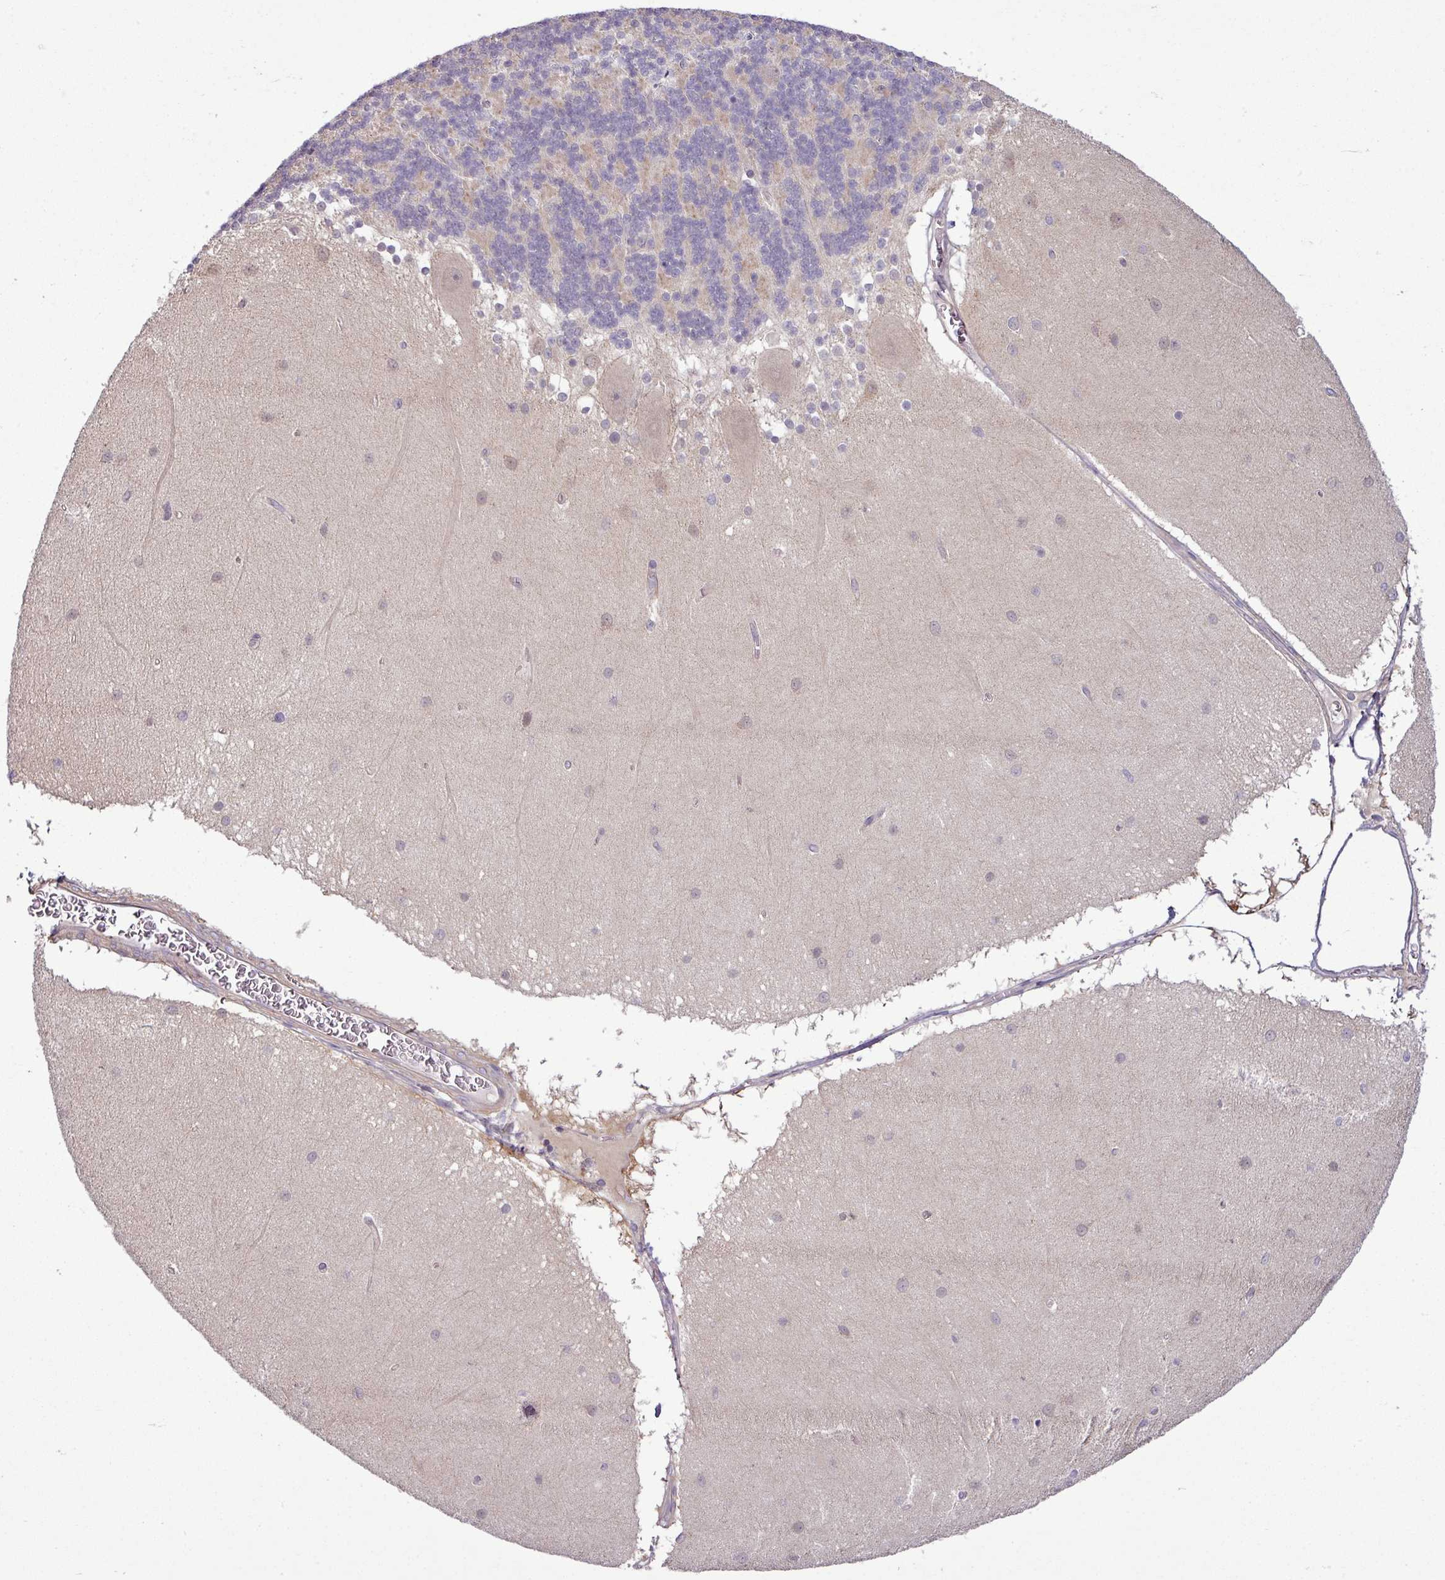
{"staining": {"intensity": "weak", "quantity": "25%-75%", "location": "cytoplasmic/membranous"}, "tissue": "cerebellum", "cell_type": "Cells in granular layer", "image_type": "normal", "snomed": [{"axis": "morphology", "description": "Normal tissue, NOS"}, {"axis": "topography", "description": "Cerebellum"}], "caption": "IHC of benign human cerebellum shows low levels of weak cytoplasmic/membranous expression in approximately 25%-75% of cells in granular layer.", "gene": "ZNF217", "patient": {"sex": "female", "age": 54}}